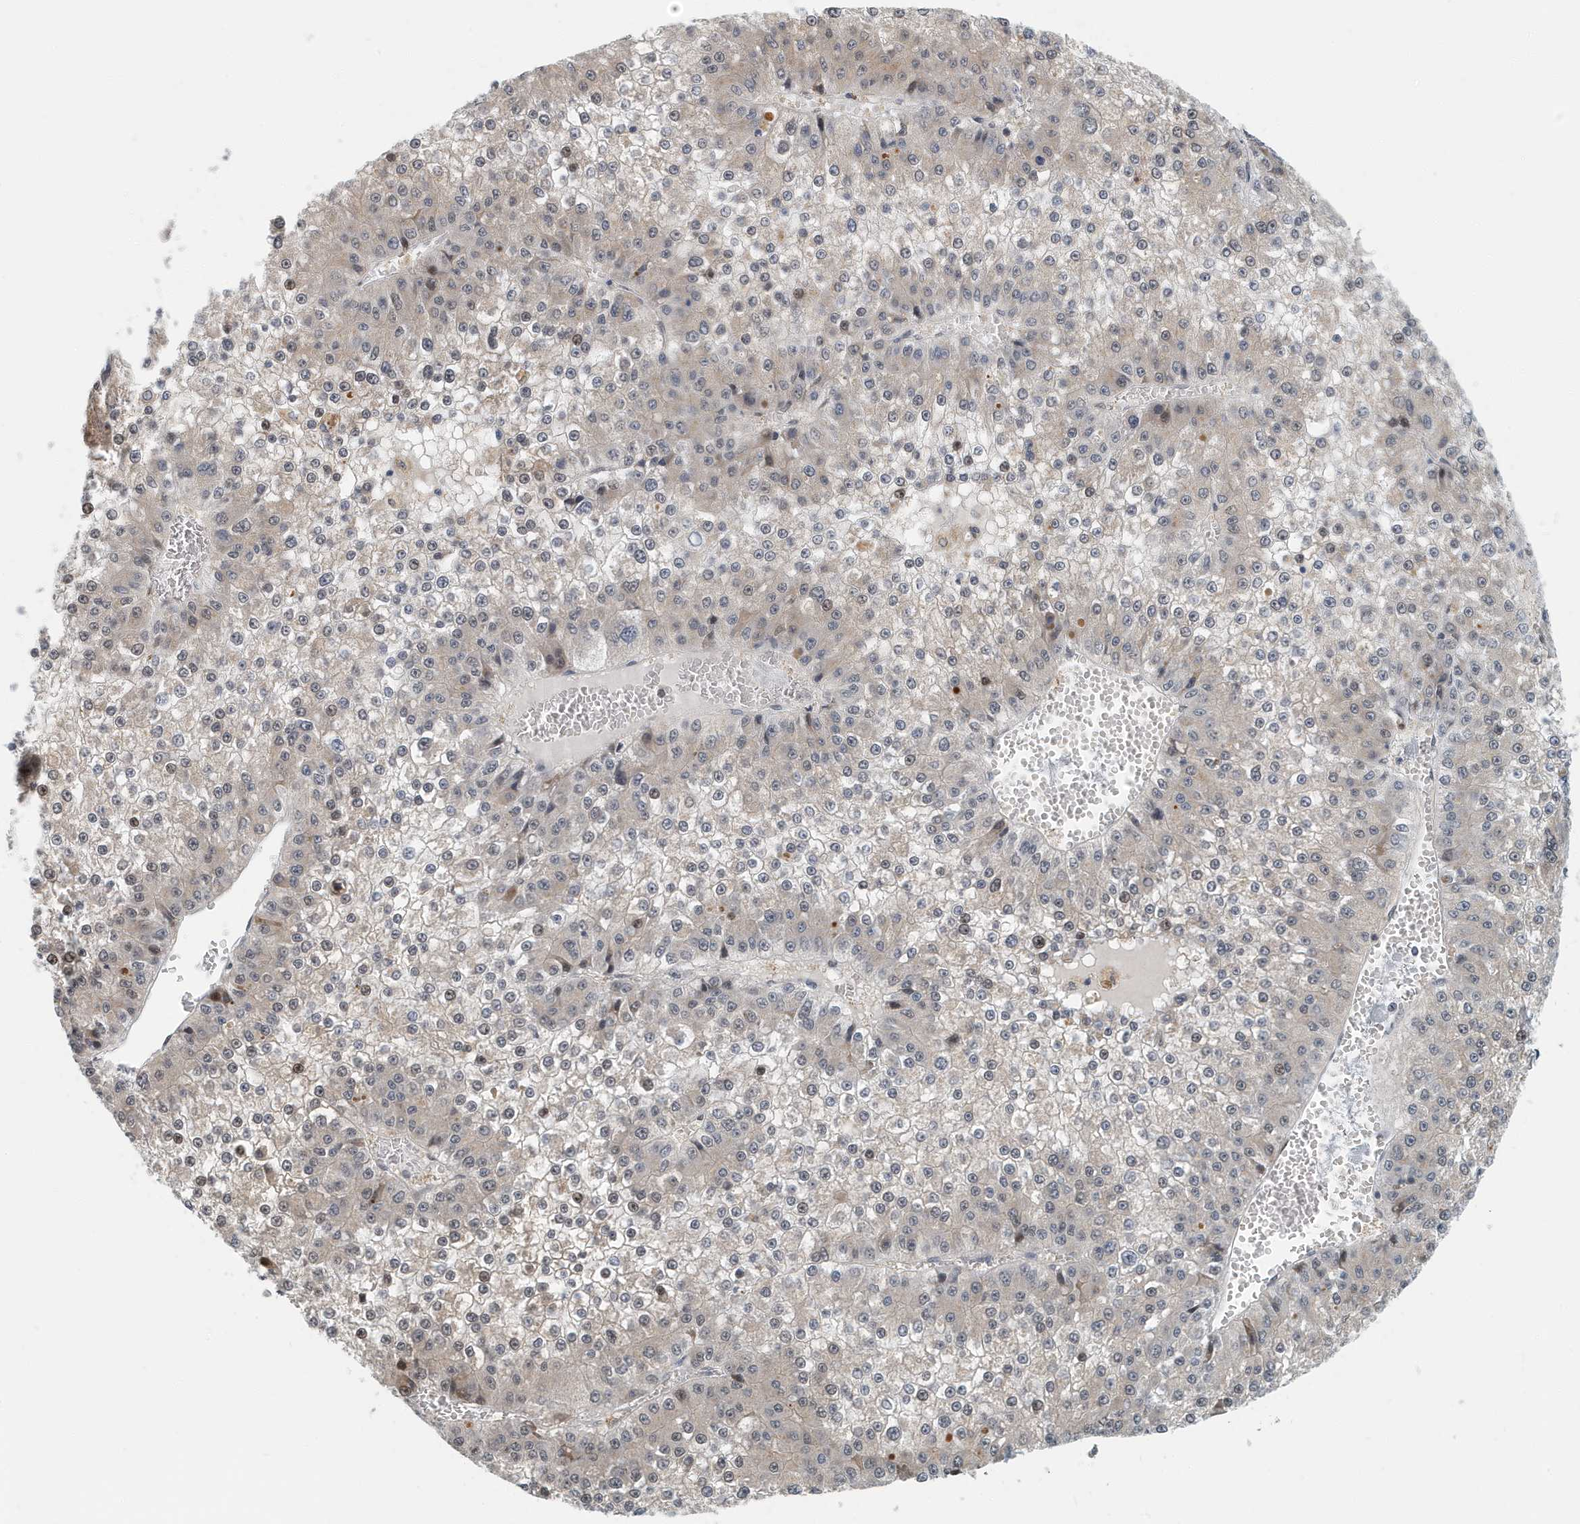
{"staining": {"intensity": "moderate", "quantity": "<25%", "location": "nuclear"}, "tissue": "liver cancer", "cell_type": "Tumor cells", "image_type": "cancer", "snomed": [{"axis": "morphology", "description": "Carcinoma, Hepatocellular, NOS"}, {"axis": "topography", "description": "Liver"}], "caption": "Immunohistochemistry (IHC) staining of liver hepatocellular carcinoma, which displays low levels of moderate nuclear staining in approximately <25% of tumor cells indicating moderate nuclear protein staining. The staining was performed using DAB (3,3'-diaminobenzidine) (brown) for protein detection and nuclei were counterstained in hematoxylin (blue).", "gene": "KIF15", "patient": {"sex": "female", "age": 73}}